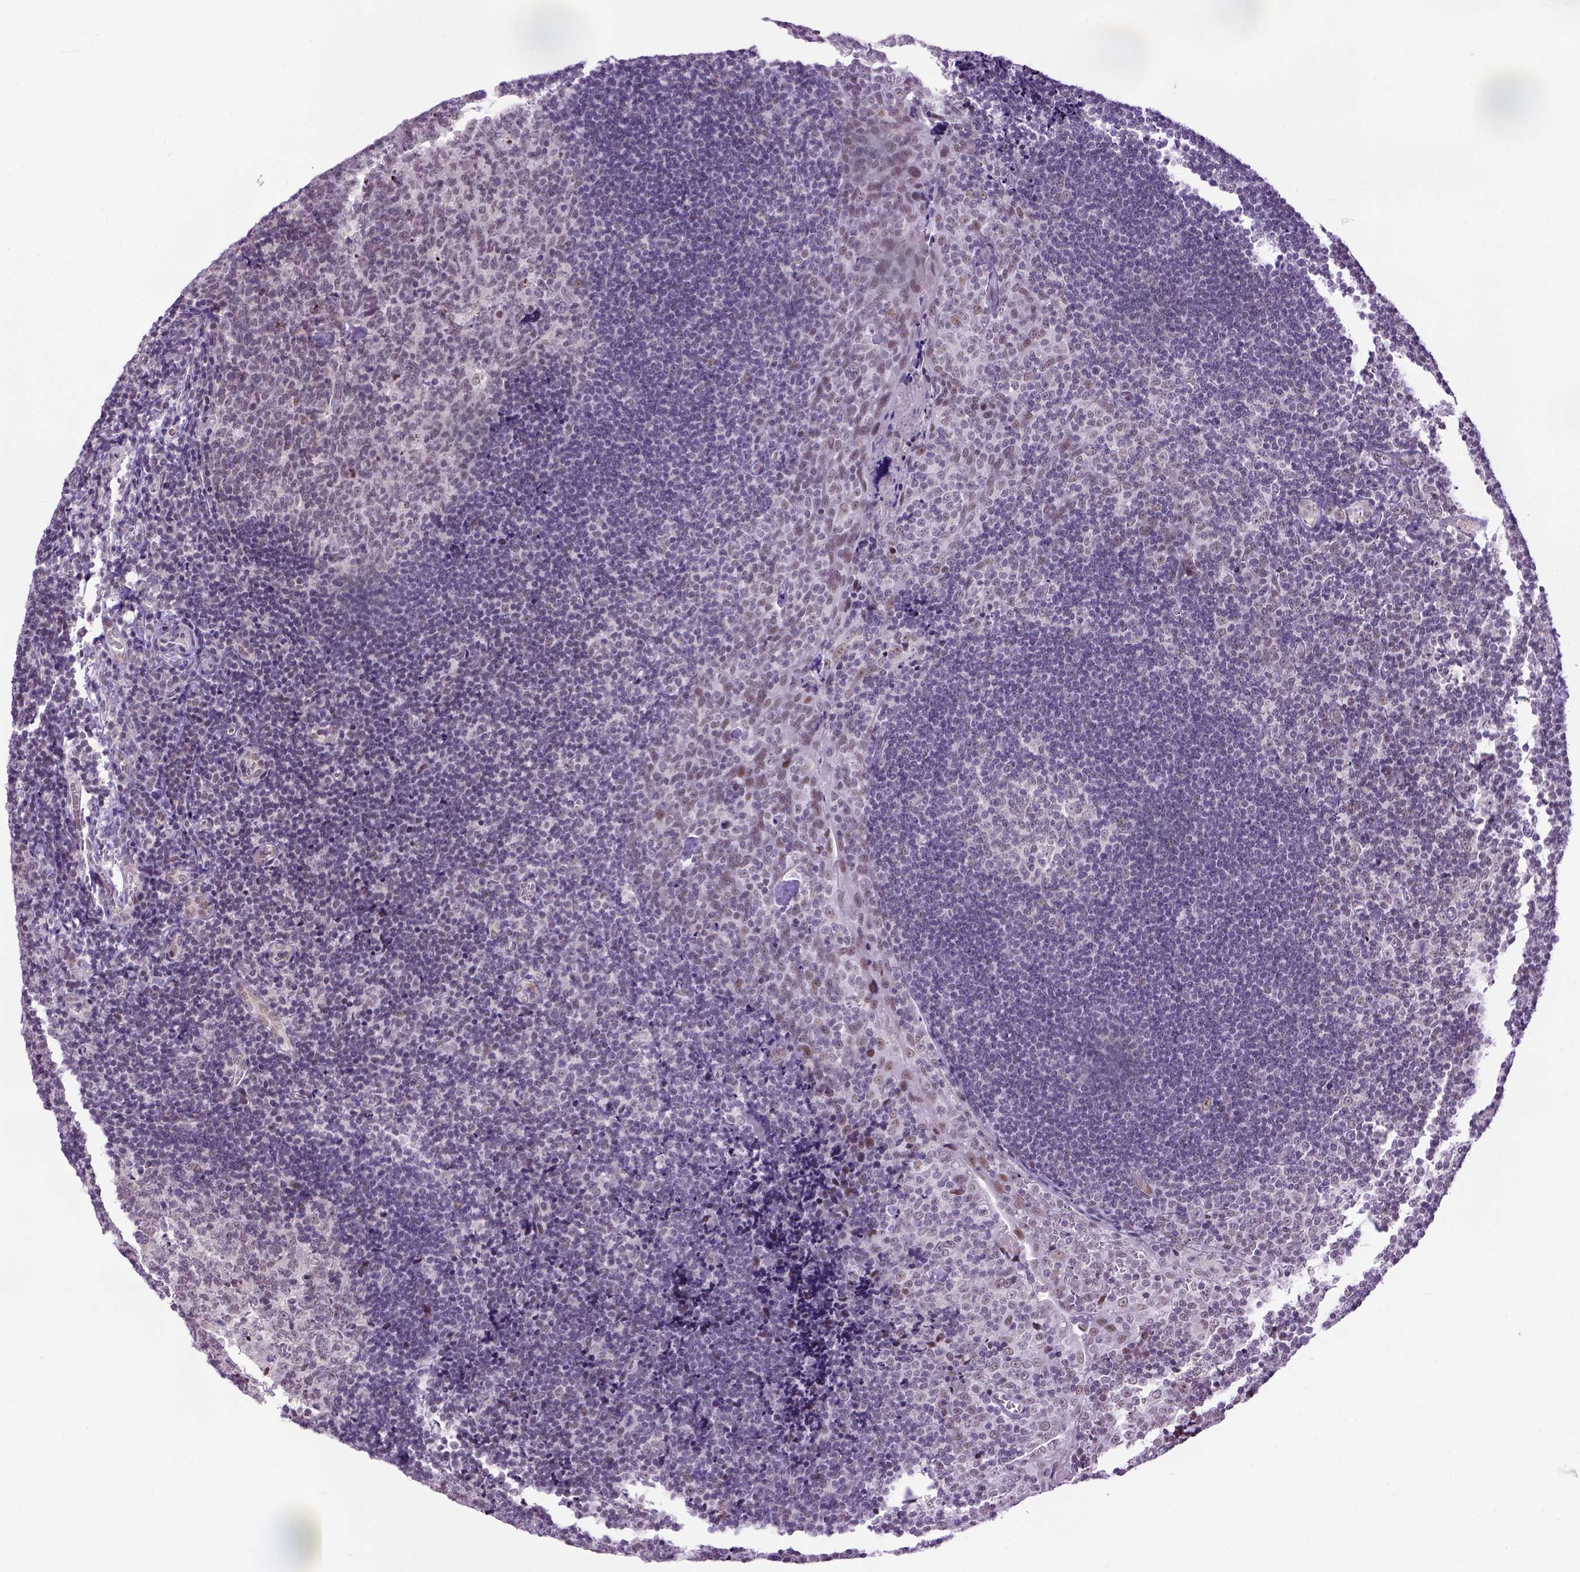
{"staining": {"intensity": "weak", "quantity": "<25%", "location": "nuclear"}, "tissue": "tonsil", "cell_type": "Germinal center cells", "image_type": "normal", "snomed": [{"axis": "morphology", "description": "Normal tissue, NOS"}, {"axis": "morphology", "description": "Inflammation, NOS"}, {"axis": "topography", "description": "Tonsil"}], "caption": "This is an IHC photomicrograph of normal human tonsil. There is no expression in germinal center cells.", "gene": "TBPL1", "patient": {"sex": "female", "age": 31}}